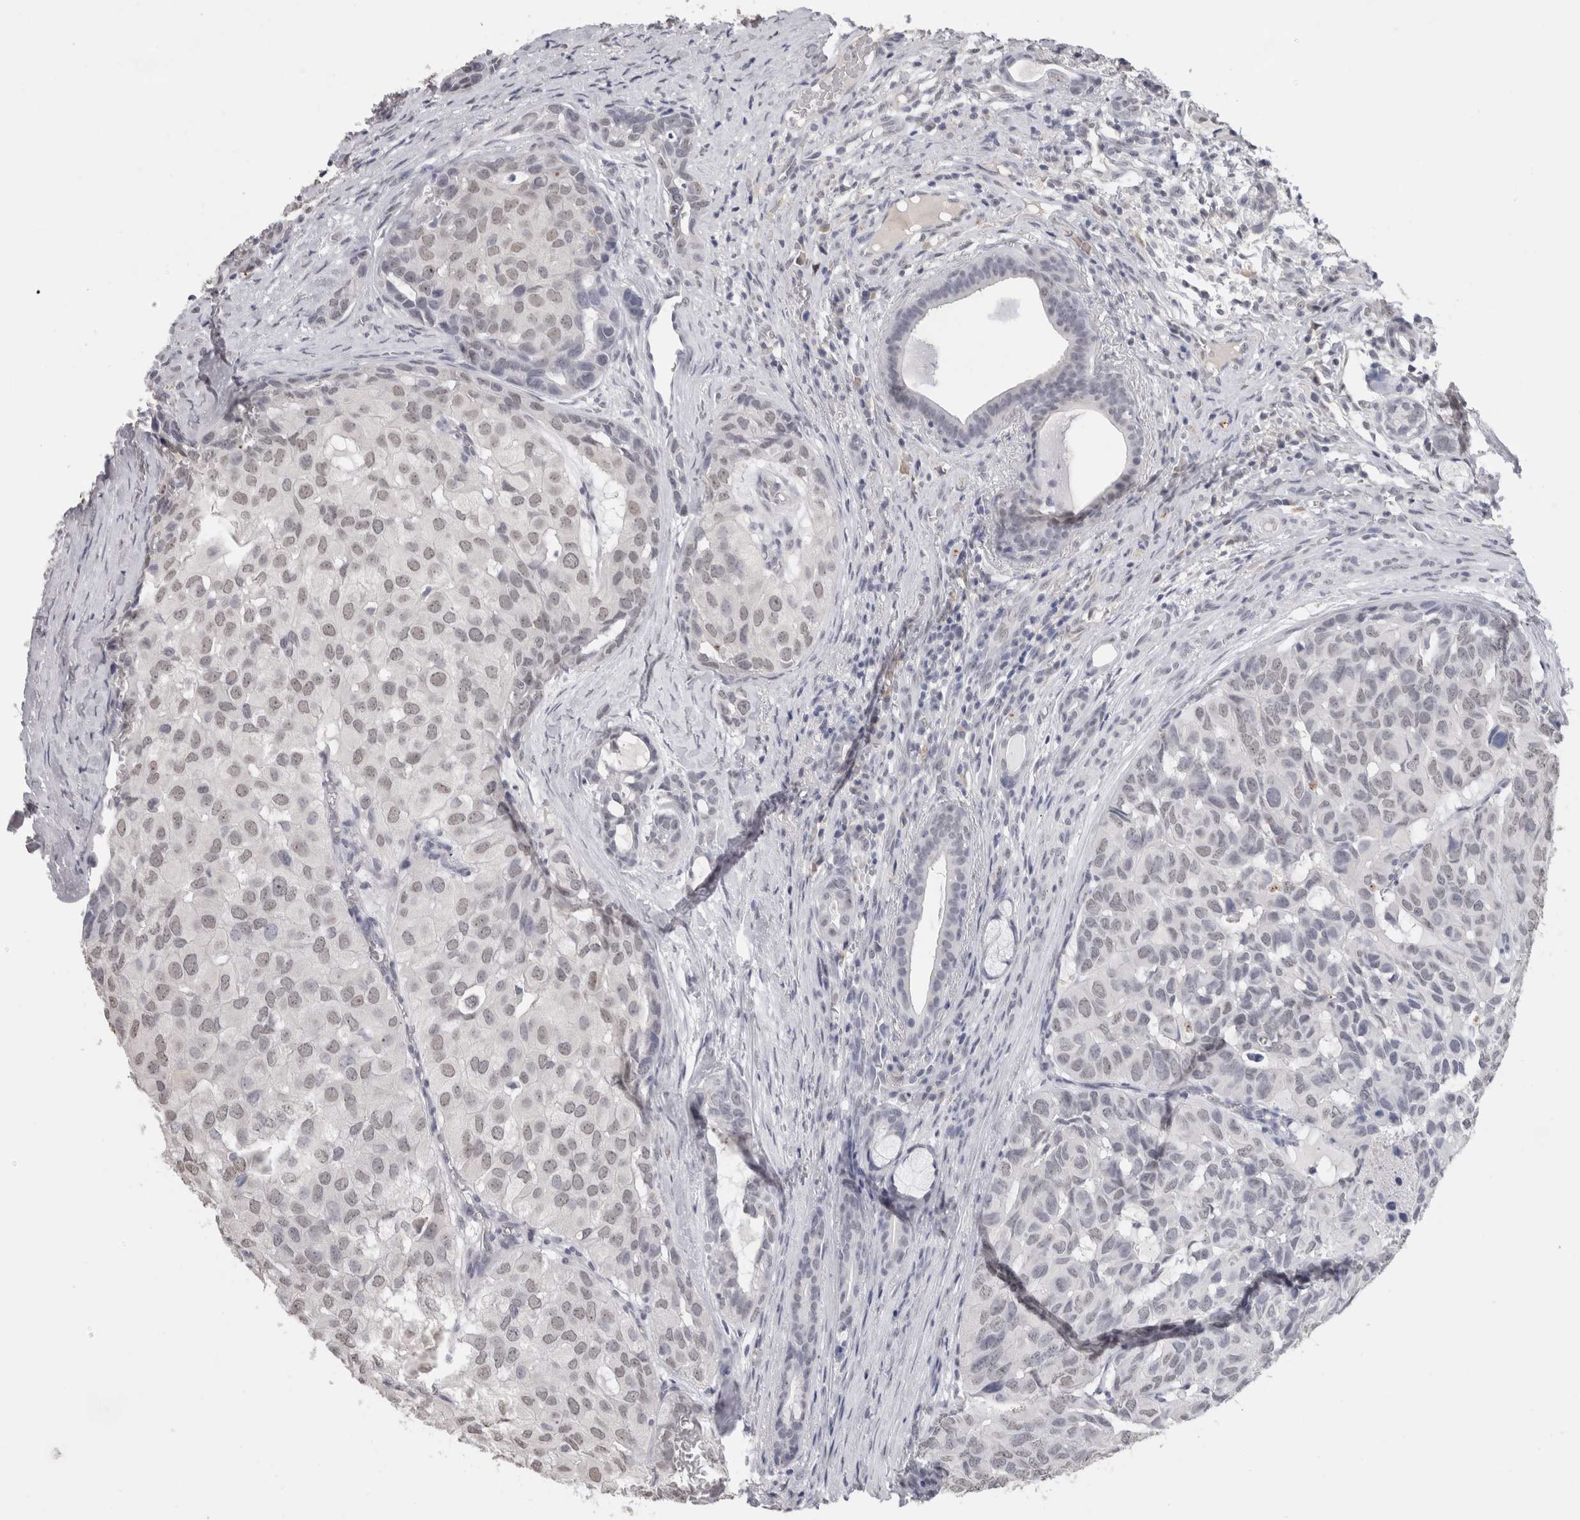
{"staining": {"intensity": "negative", "quantity": "none", "location": "none"}, "tissue": "head and neck cancer", "cell_type": "Tumor cells", "image_type": "cancer", "snomed": [{"axis": "morphology", "description": "Adenocarcinoma, NOS"}, {"axis": "topography", "description": "Salivary gland, NOS"}, {"axis": "topography", "description": "Head-Neck"}], "caption": "This micrograph is of adenocarcinoma (head and neck) stained with immunohistochemistry to label a protein in brown with the nuclei are counter-stained blue. There is no positivity in tumor cells.", "gene": "CADM3", "patient": {"sex": "female", "age": 76}}